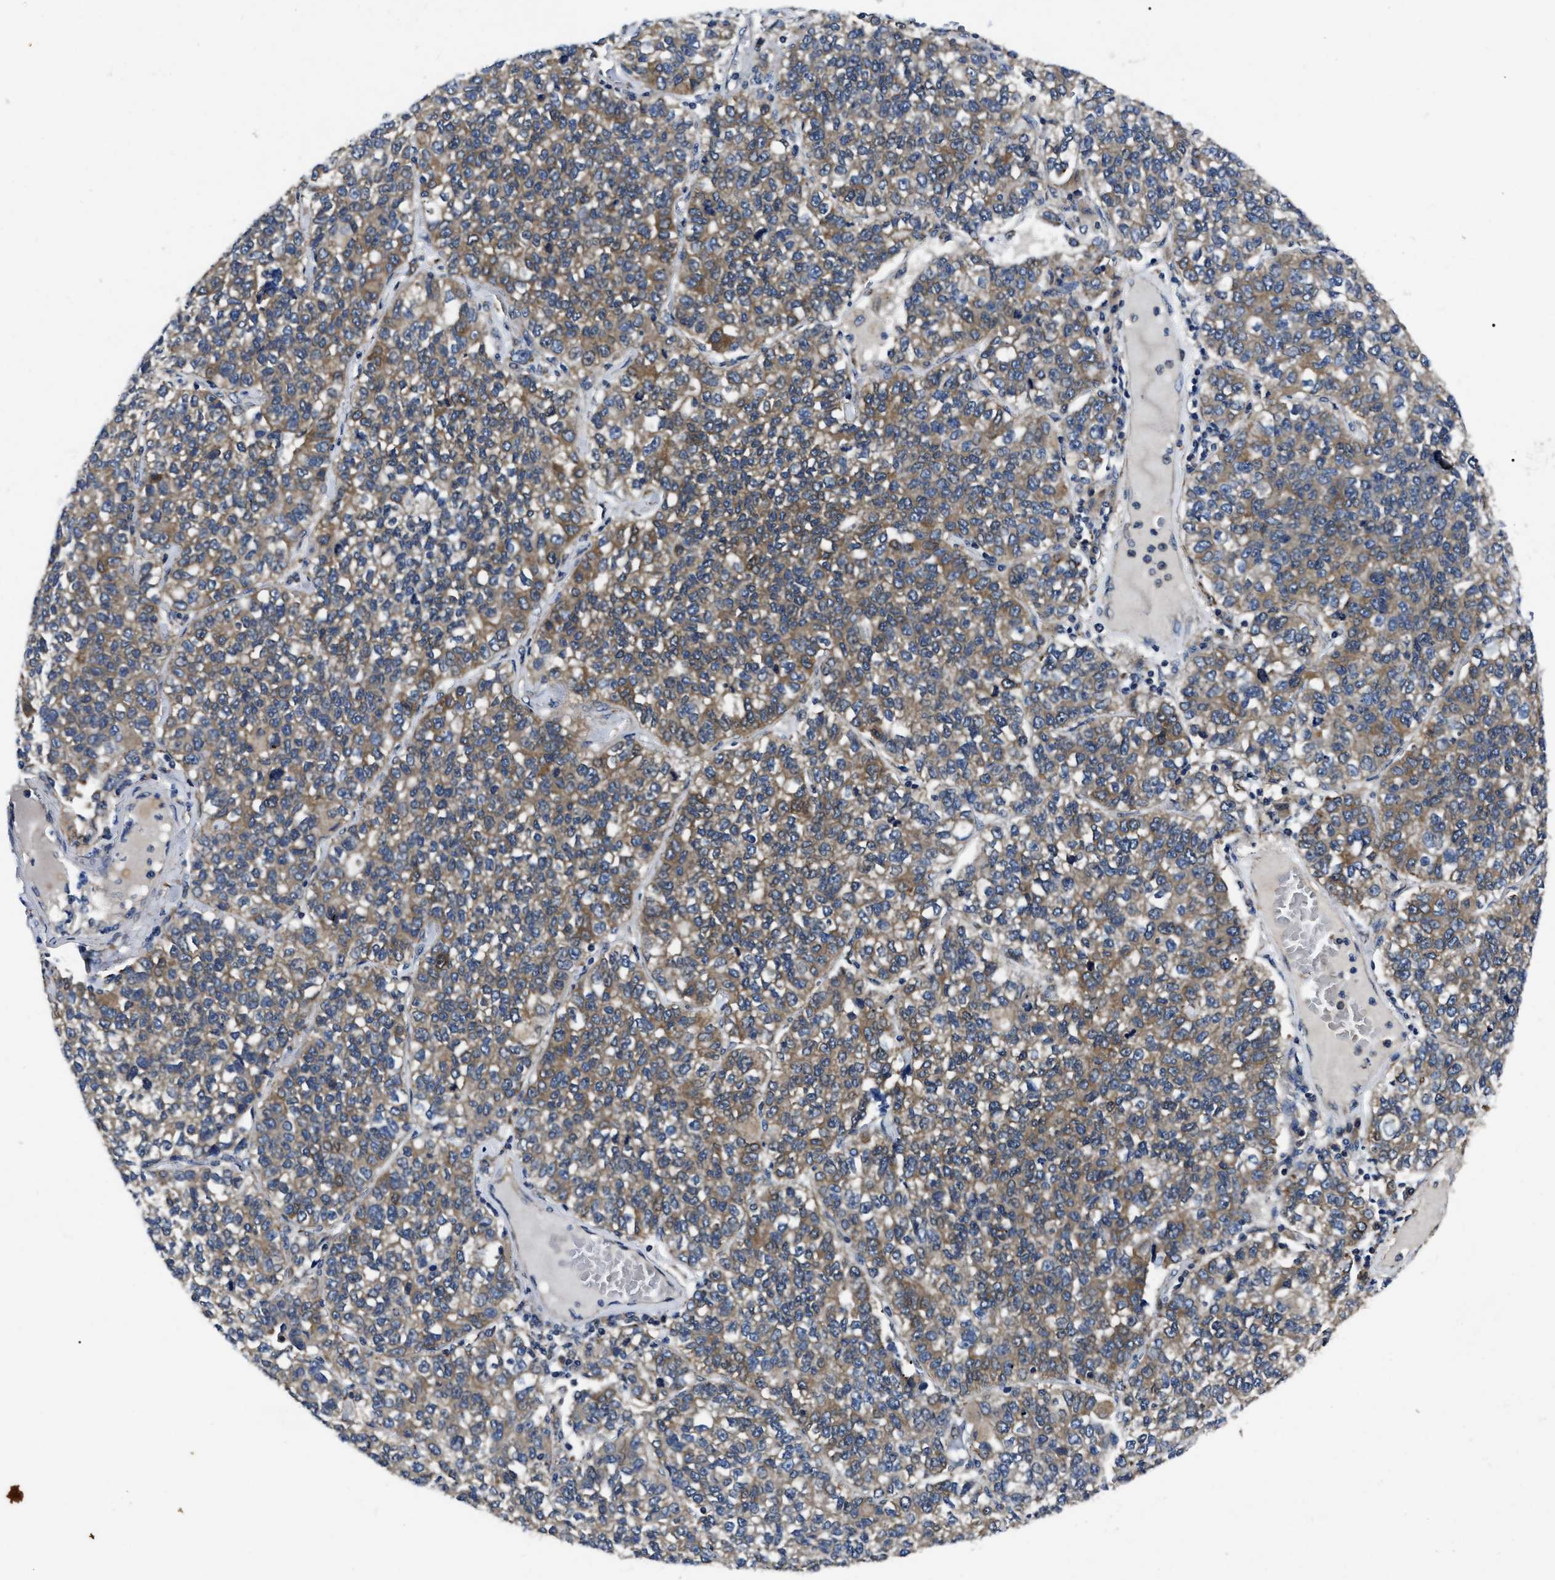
{"staining": {"intensity": "moderate", "quantity": ">75%", "location": "cytoplasmic/membranous"}, "tissue": "lung cancer", "cell_type": "Tumor cells", "image_type": "cancer", "snomed": [{"axis": "morphology", "description": "Adenocarcinoma, NOS"}, {"axis": "topography", "description": "Lung"}], "caption": "DAB (3,3'-diaminobenzidine) immunohistochemical staining of adenocarcinoma (lung) demonstrates moderate cytoplasmic/membranous protein positivity in approximately >75% of tumor cells. Nuclei are stained in blue.", "gene": "GET4", "patient": {"sex": "male", "age": 49}}